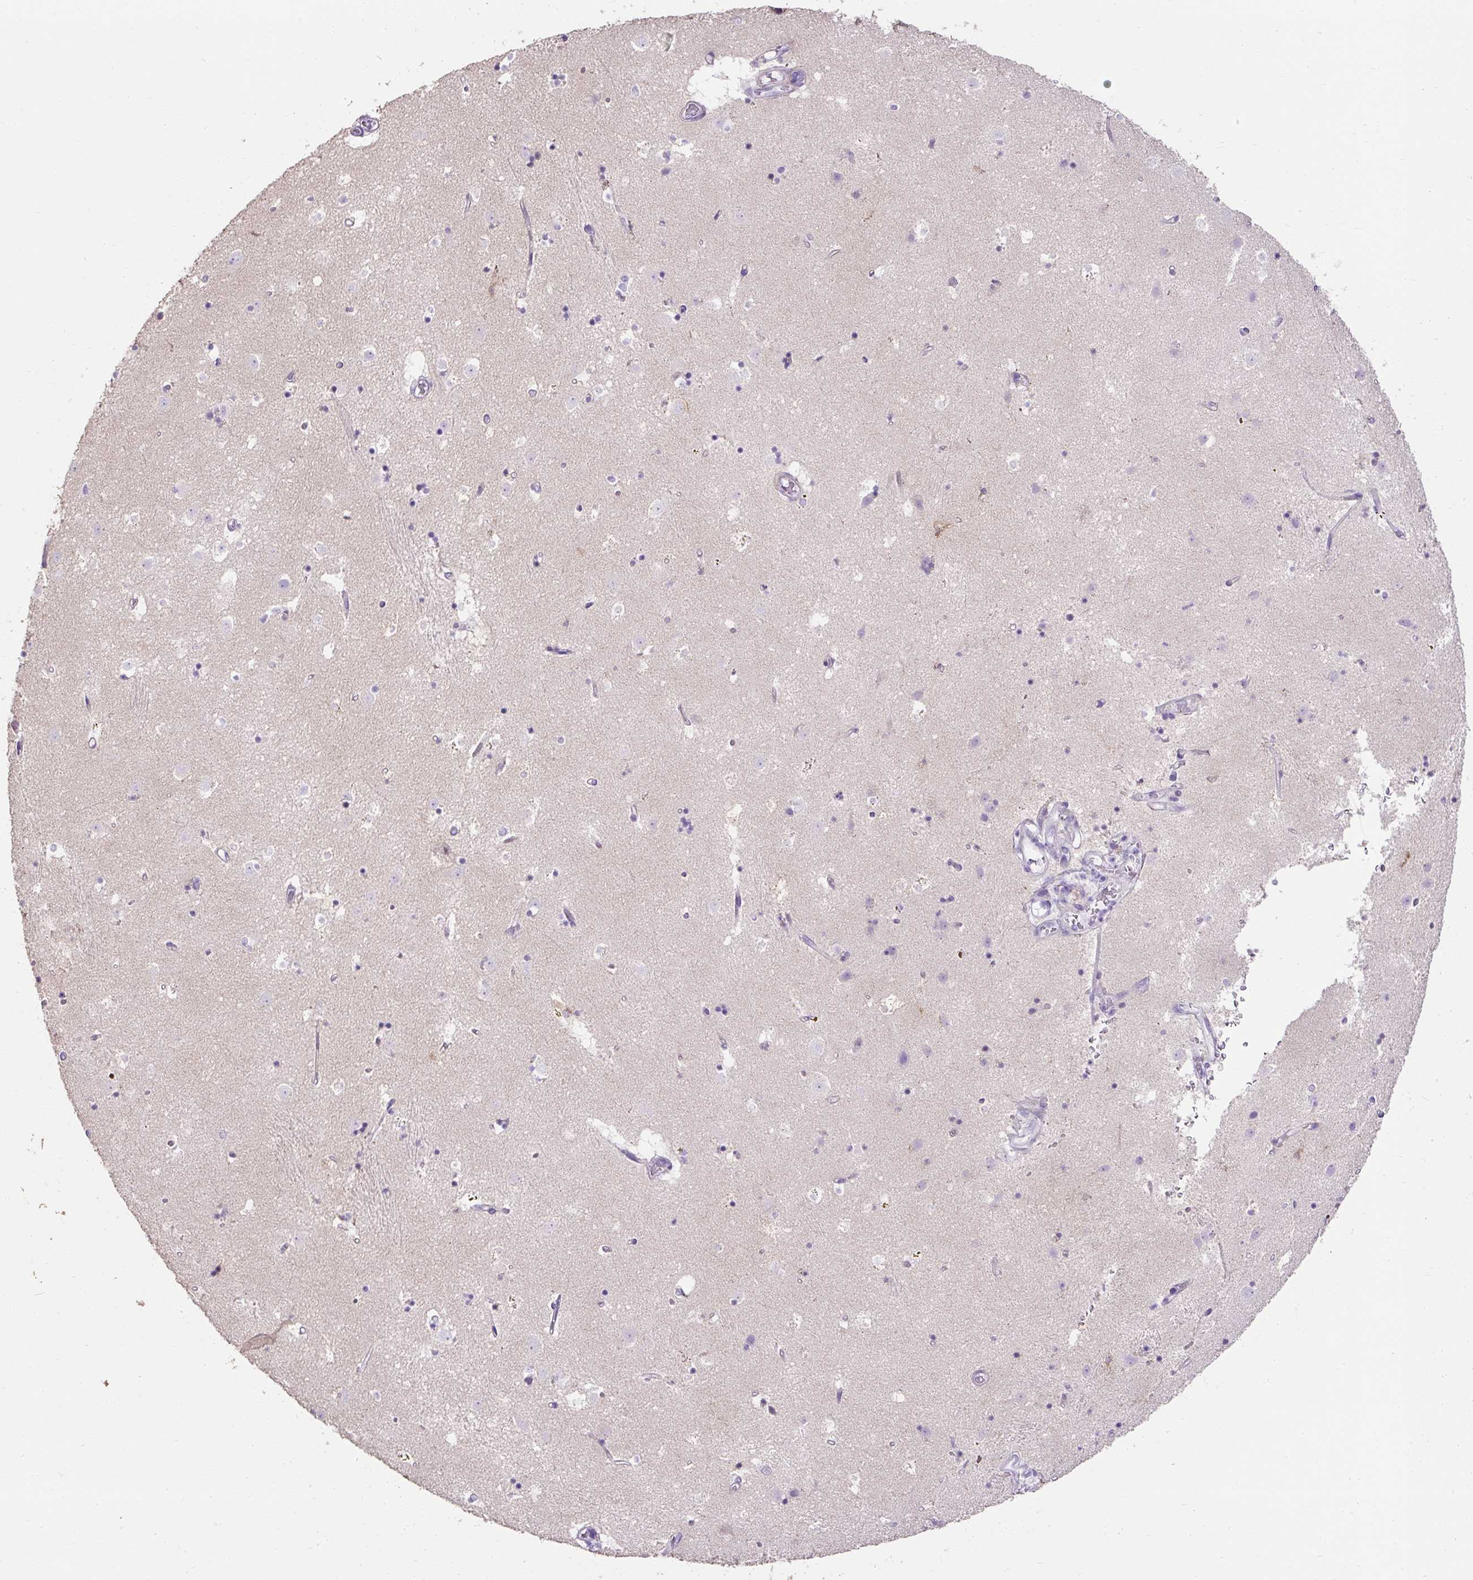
{"staining": {"intensity": "negative", "quantity": "none", "location": "none"}, "tissue": "caudate", "cell_type": "Glial cells", "image_type": "normal", "snomed": [{"axis": "morphology", "description": "Normal tissue, NOS"}, {"axis": "topography", "description": "Lateral ventricle wall"}], "caption": "Caudate was stained to show a protein in brown. There is no significant positivity in glial cells. The staining is performed using DAB (3,3'-diaminobenzidine) brown chromogen with nuclei counter-stained in using hematoxylin.", "gene": "C2CD4C", "patient": {"sex": "male", "age": 58}}